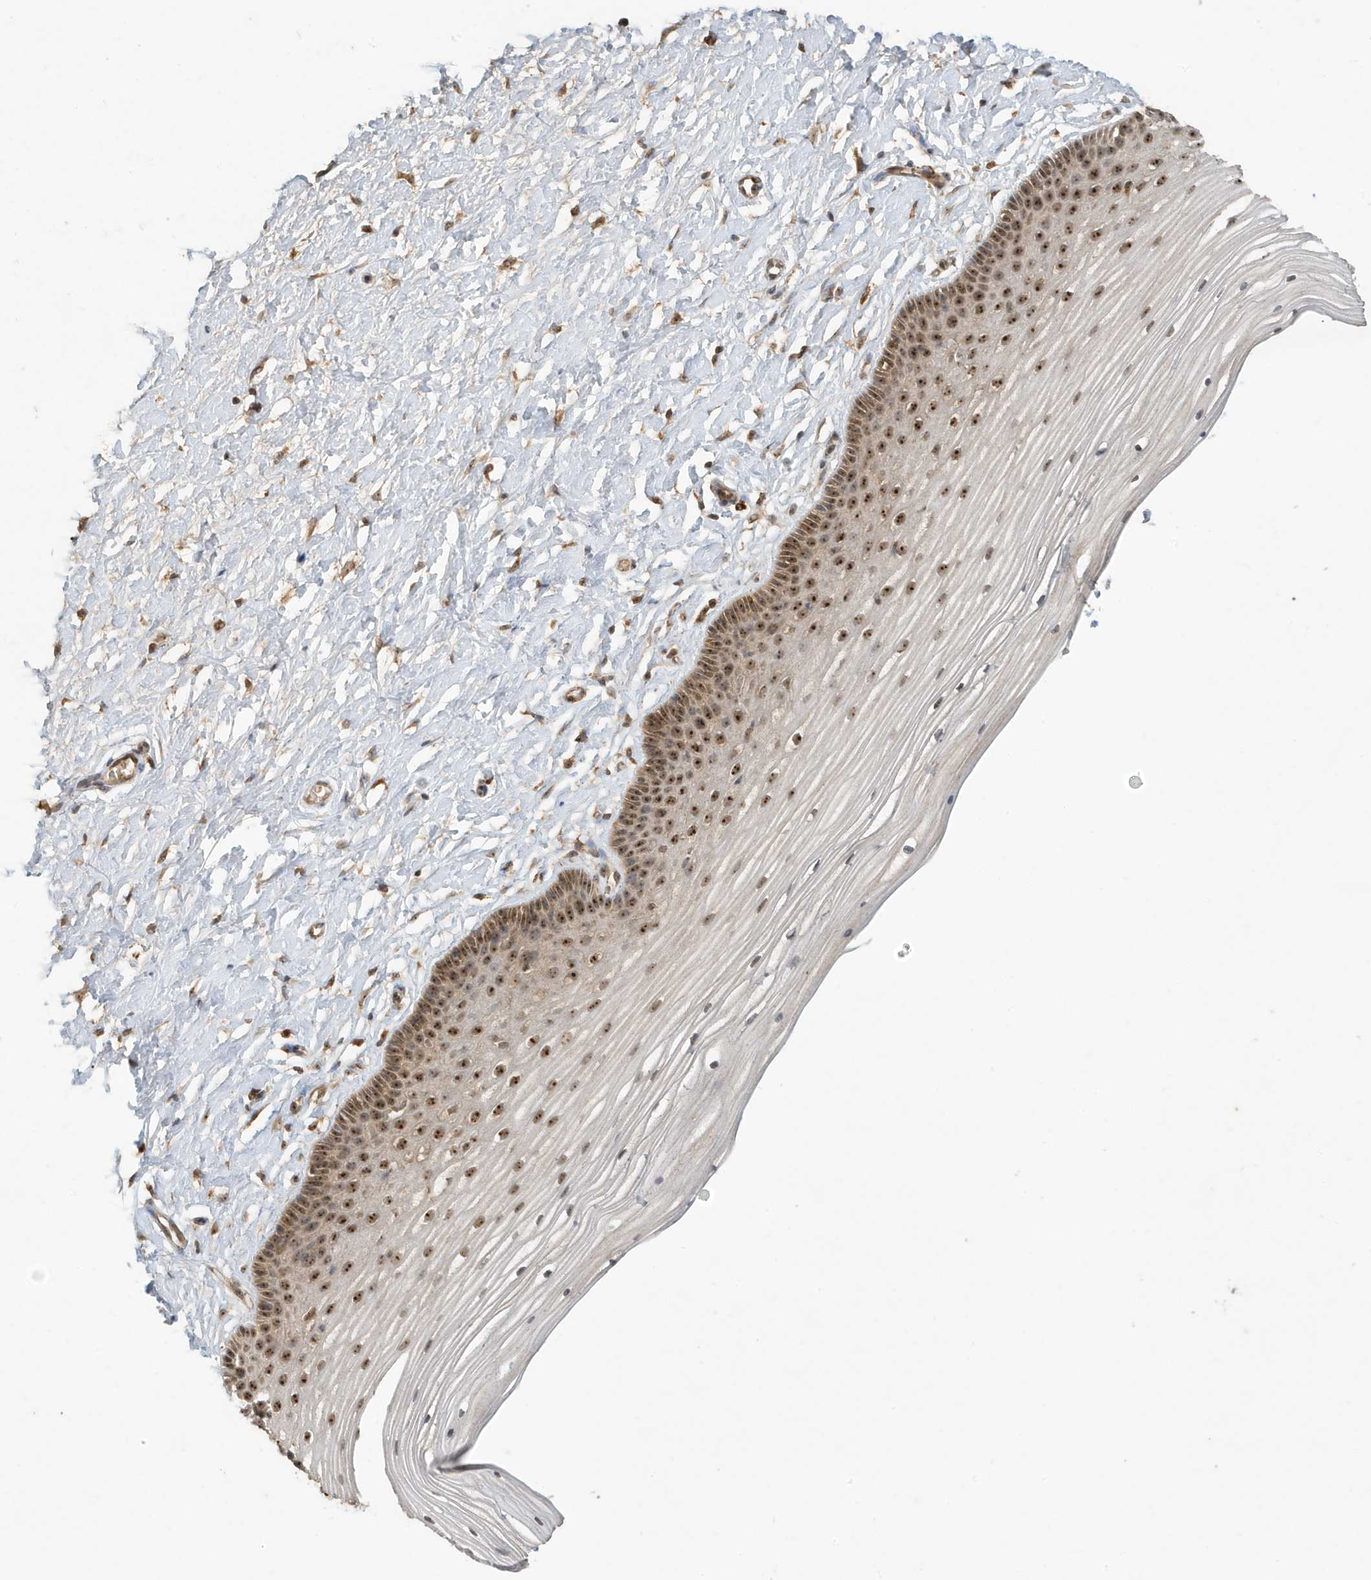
{"staining": {"intensity": "strong", "quantity": ">75%", "location": "nuclear"}, "tissue": "vagina", "cell_type": "Squamous epithelial cells", "image_type": "normal", "snomed": [{"axis": "morphology", "description": "Normal tissue, NOS"}, {"axis": "topography", "description": "Vagina"}, {"axis": "topography", "description": "Cervix"}], "caption": "Strong nuclear expression for a protein is present in about >75% of squamous epithelial cells of normal vagina using immunohistochemistry.", "gene": "ABCB9", "patient": {"sex": "female", "age": 40}}